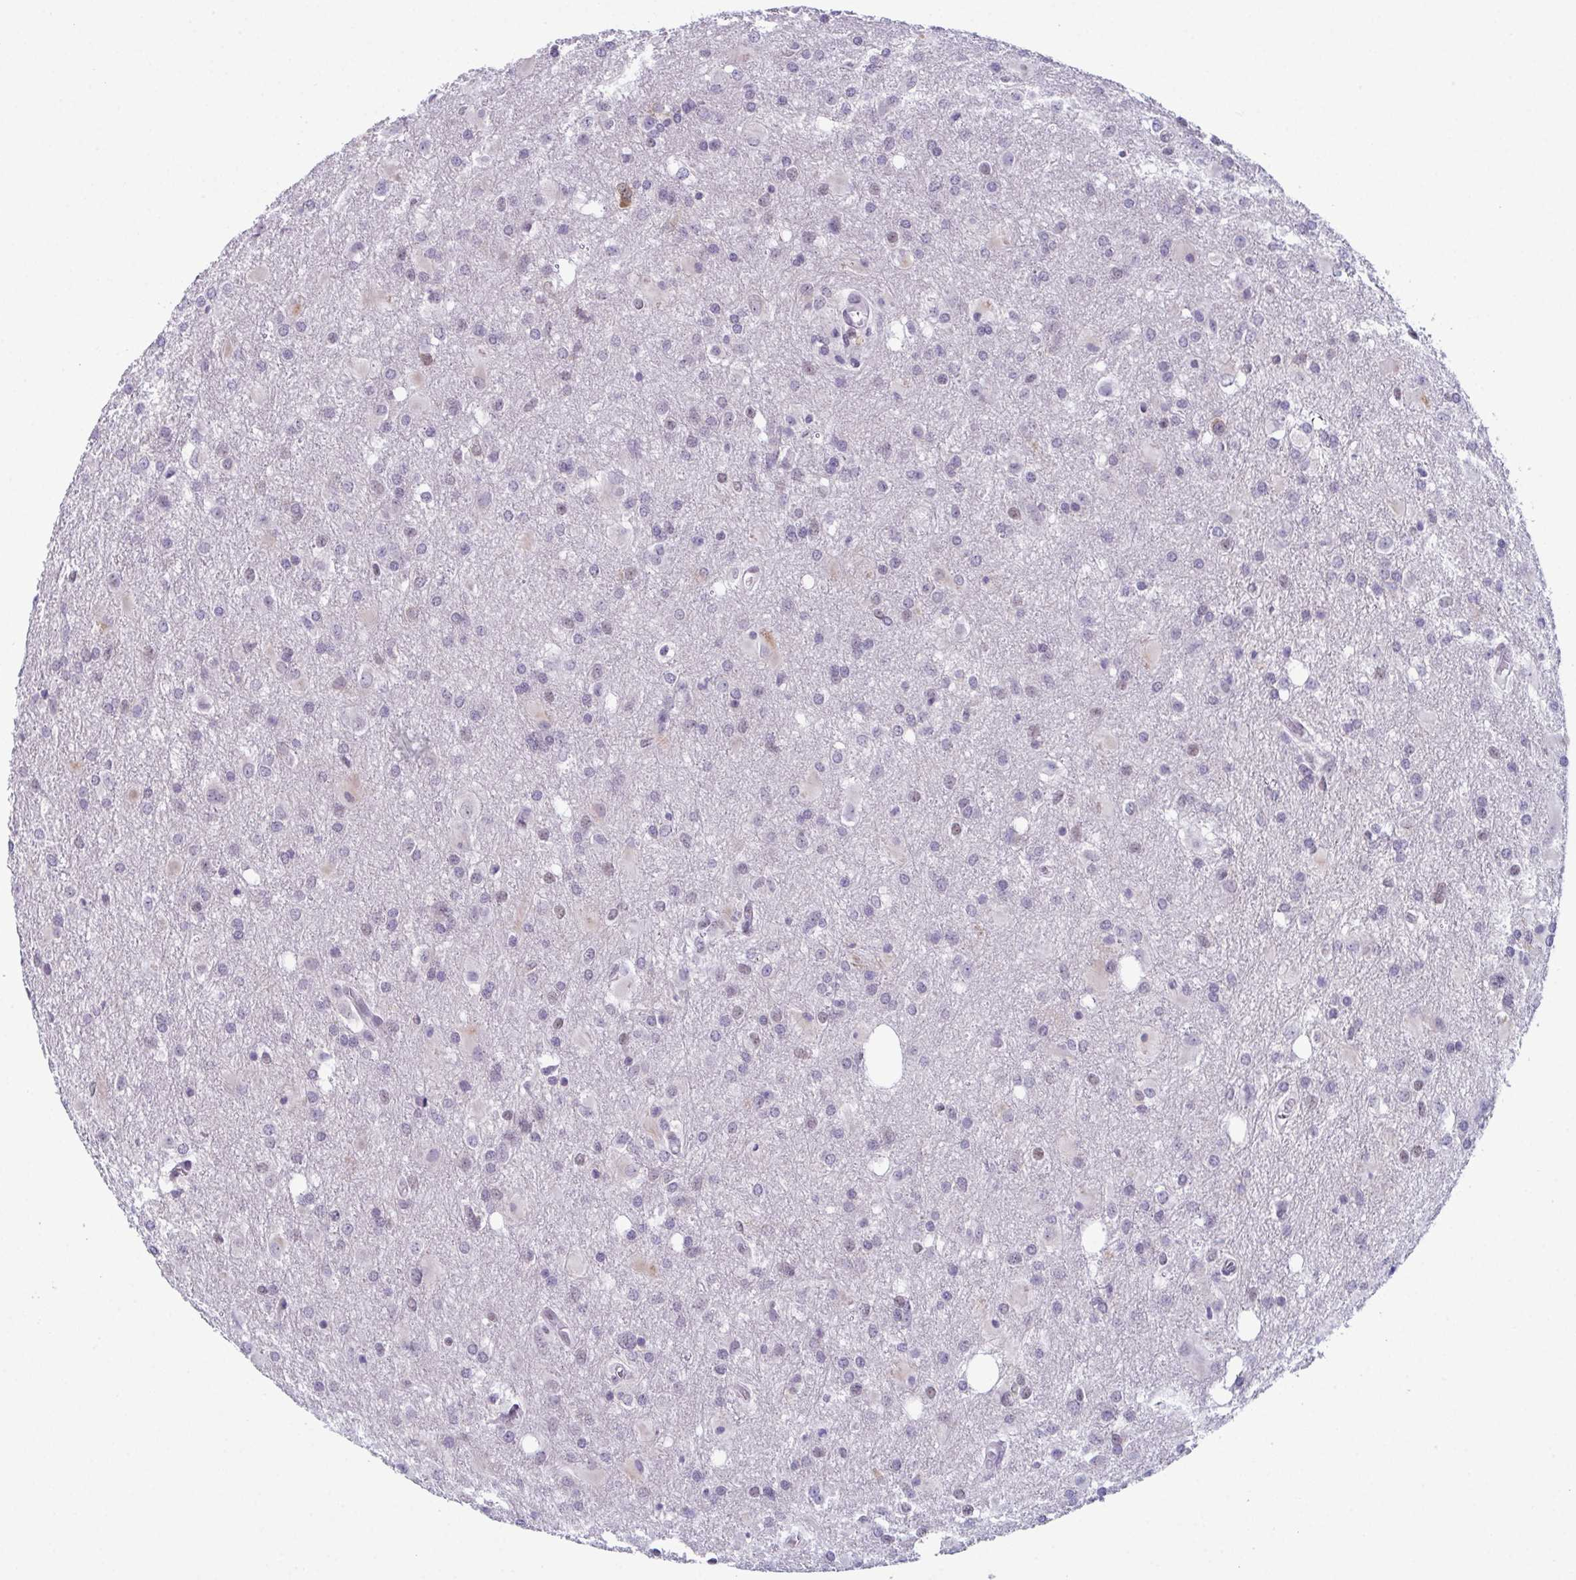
{"staining": {"intensity": "negative", "quantity": "none", "location": "none"}, "tissue": "glioma", "cell_type": "Tumor cells", "image_type": "cancer", "snomed": [{"axis": "morphology", "description": "Glioma, malignant, High grade"}, {"axis": "topography", "description": "Brain"}], "caption": "Tumor cells are negative for protein expression in human malignant glioma (high-grade). (Stains: DAB immunohistochemistry (IHC) with hematoxylin counter stain, Microscopy: brightfield microscopy at high magnification).", "gene": "RBM7", "patient": {"sex": "male", "age": 68}}